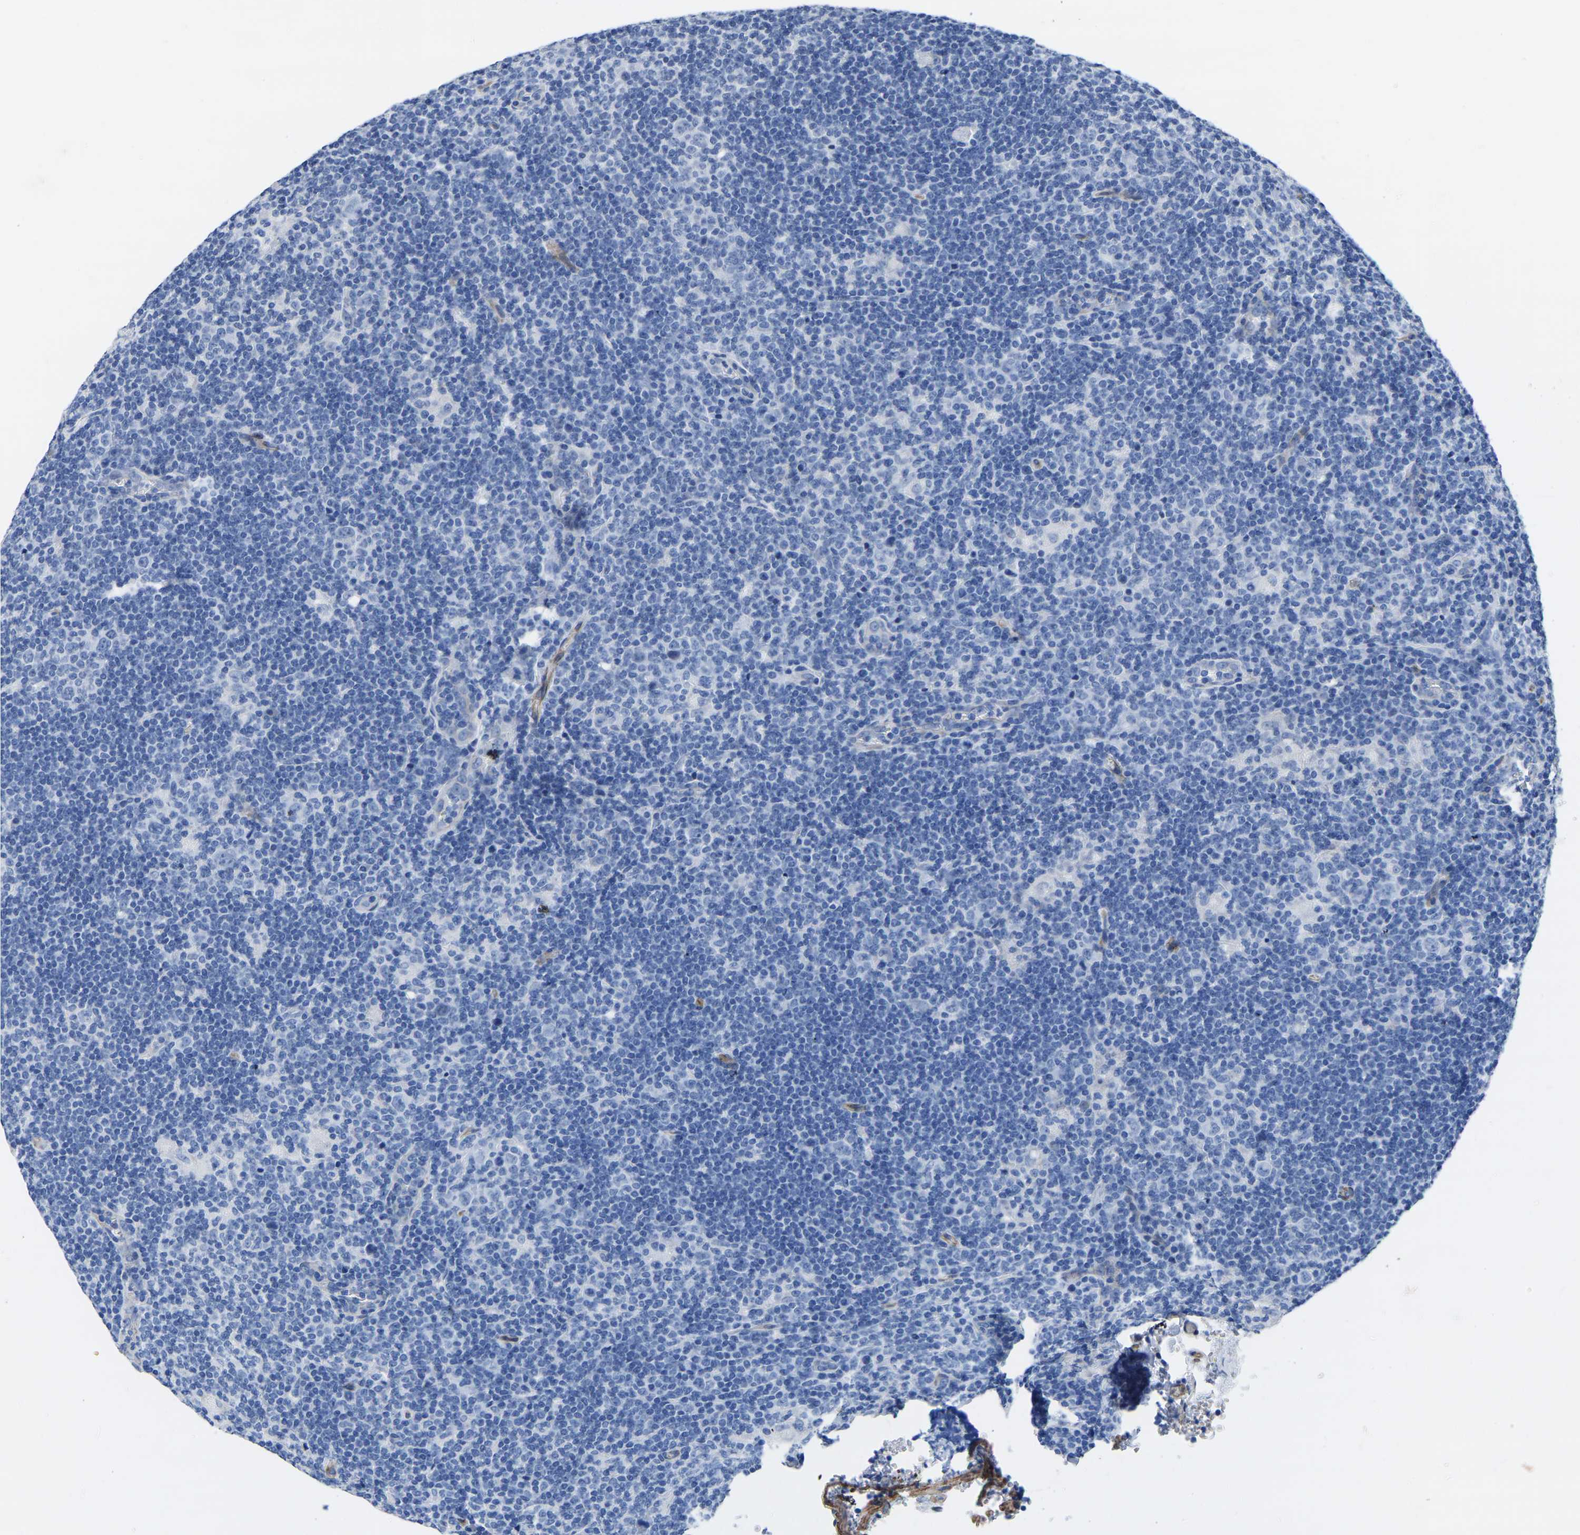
{"staining": {"intensity": "negative", "quantity": "none", "location": "none"}, "tissue": "lymphoma", "cell_type": "Tumor cells", "image_type": "cancer", "snomed": [{"axis": "morphology", "description": "Hodgkin's disease, NOS"}, {"axis": "topography", "description": "Lymph node"}], "caption": "An IHC photomicrograph of lymphoma is shown. There is no staining in tumor cells of lymphoma.", "gene": "SLC45A3", "patient": {"sex": "female", "age": 57}}